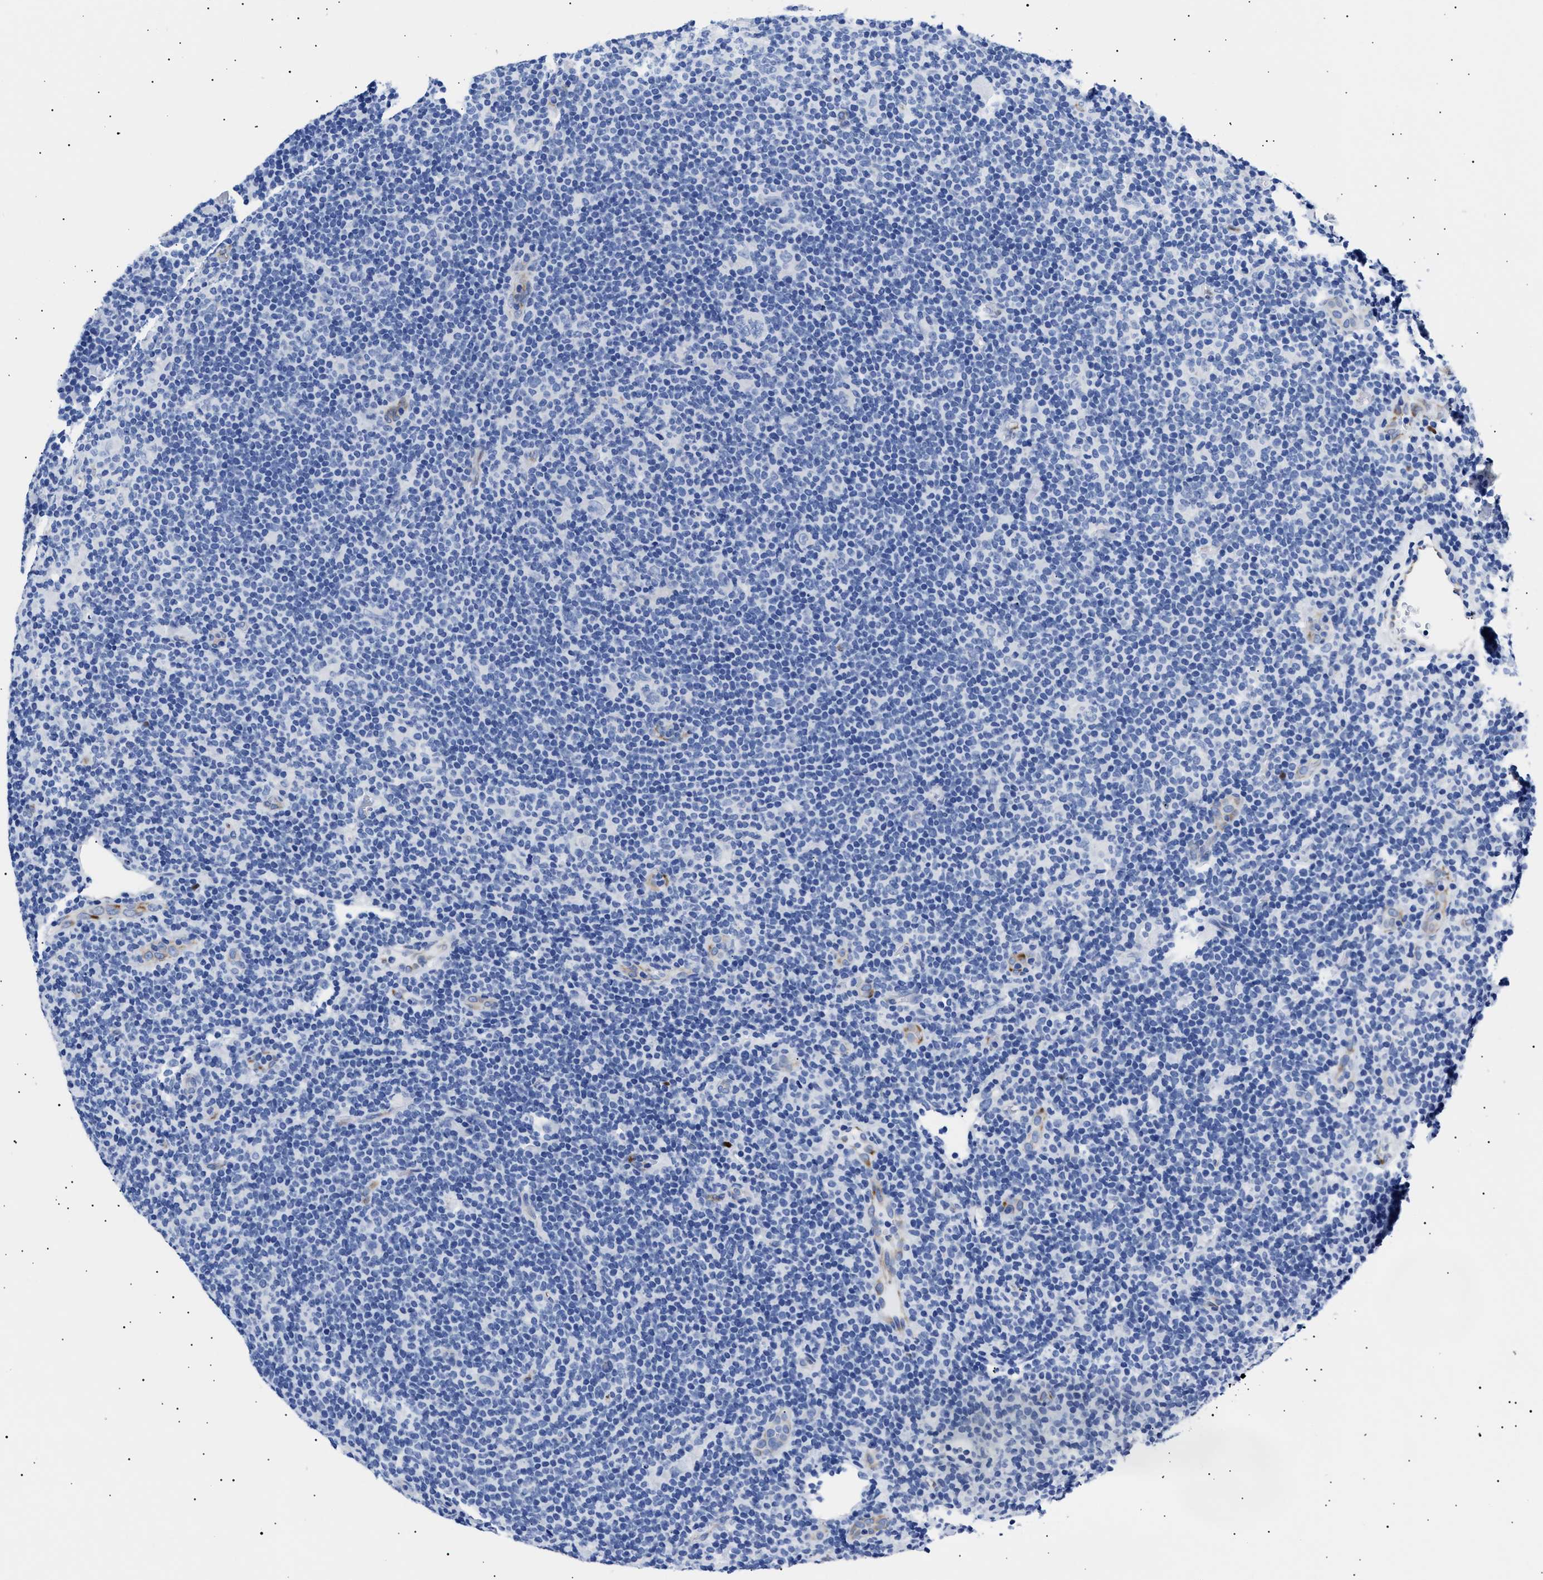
{"staining": {"intensity": "negative", "quantity": "none", "location": "none"}, "tissue": "lymphoma", "cell_type": "Tumor cells", "image_type": "cancer", "snomed": [{"axis": "morphology", "description": "Hodgkin's disease, NOS"}, {"axis": "topography", "description": "Lymph node"}], "caption": "Immunohistochemistry (IHC) micrograph of human Hodgkin's disease stained for a protein (brown), which exhibits no positivity in tumor cells. (DAB immunohistochemistry with hematoxylin counter stain).", "gene": "HEMGN", "patient": {"sex": "female", "age": 57}}